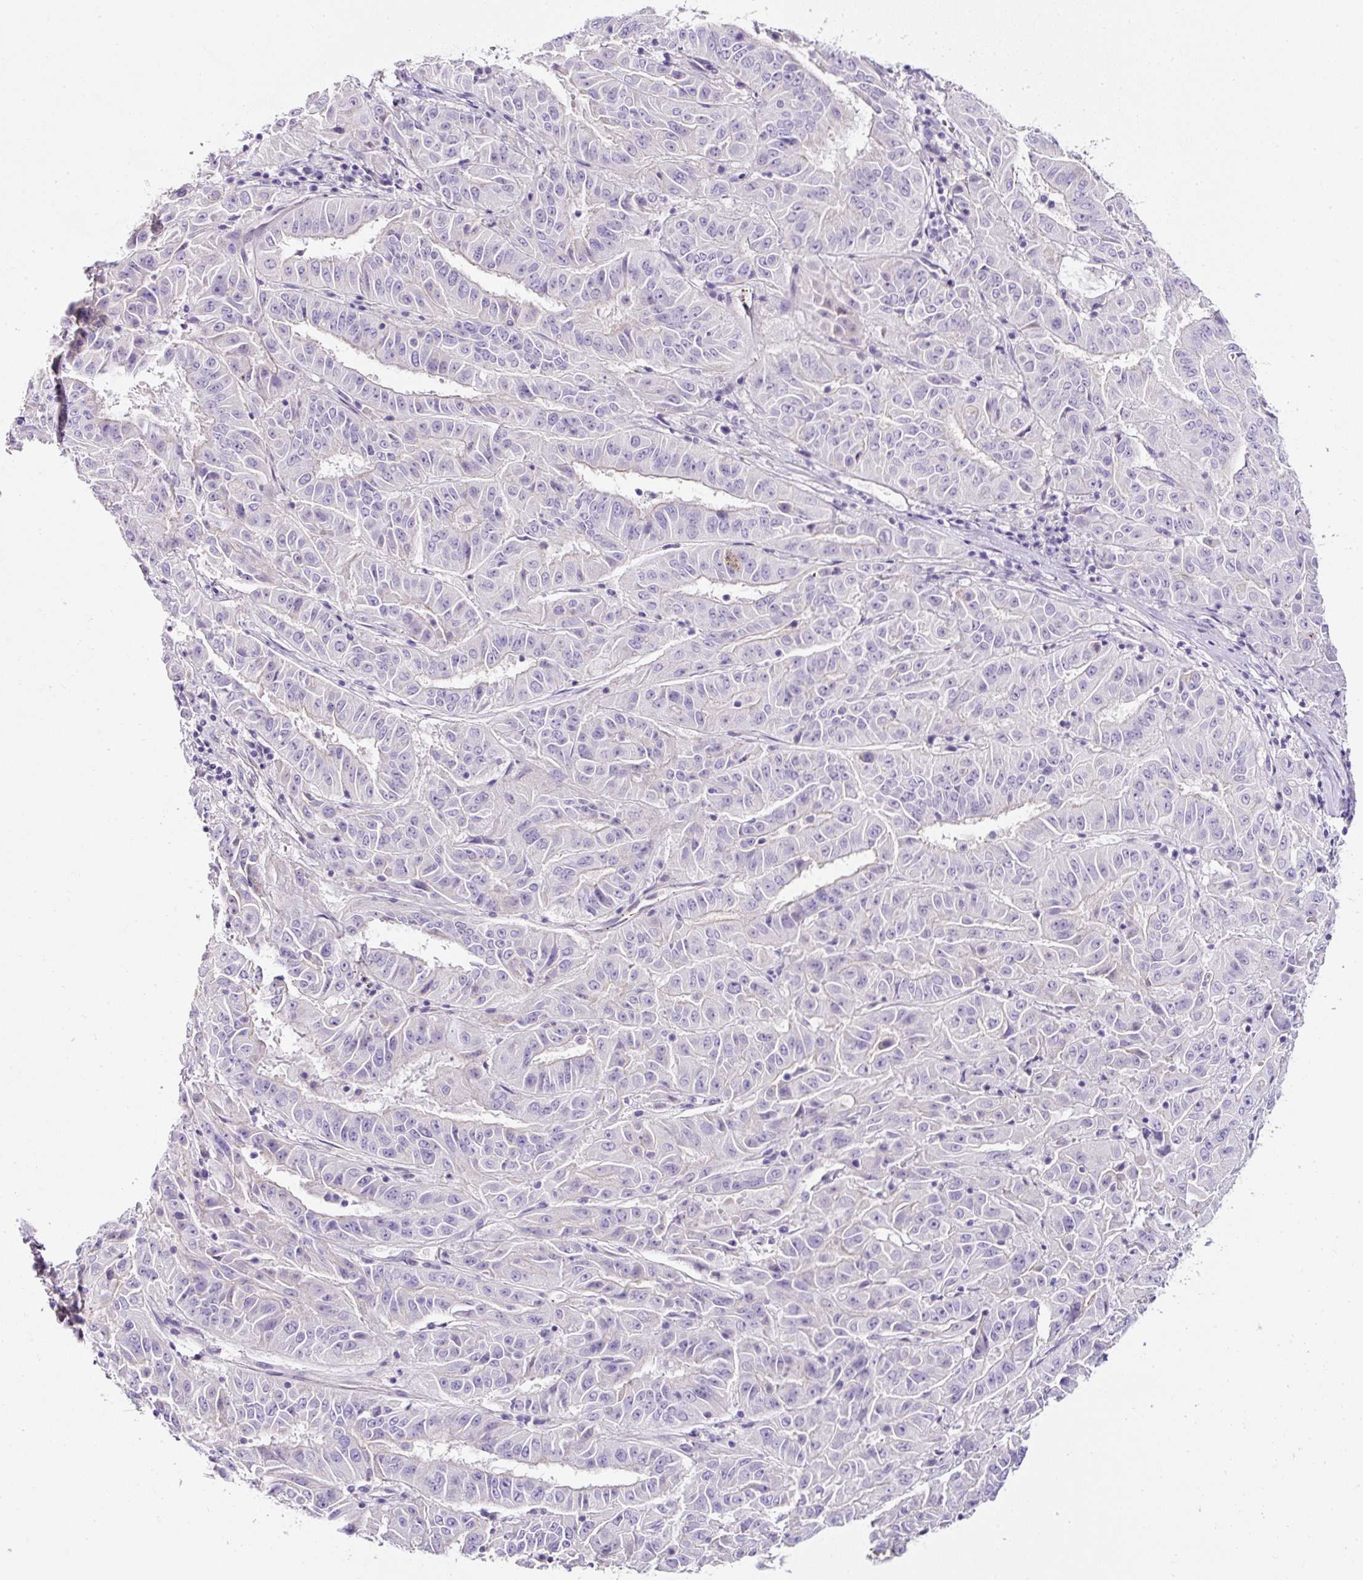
{"staining": {"intensity": "negative", "quantity": "none", "location": "none"}, "tissue": "pancreatic cancer", "cell_type": "Tumor cells", "image_type": "cancer", "snomed": [{"axis": "morphology", "description": "Adenocarcinoma, NOS"}, {"axis": "topography", "description": "Pancreas"}], "caption": "DAB (3,3'-diaminobenzidine) immunohistochemical staining of pancreatic adenocarcinoma displays no significant positivity in tumor cells. (Brightfield microscopy of DAB immunohistochemistry at high magnification).", "gene": "OR14A2", "patient": {"sex": "male", "age": 63}}